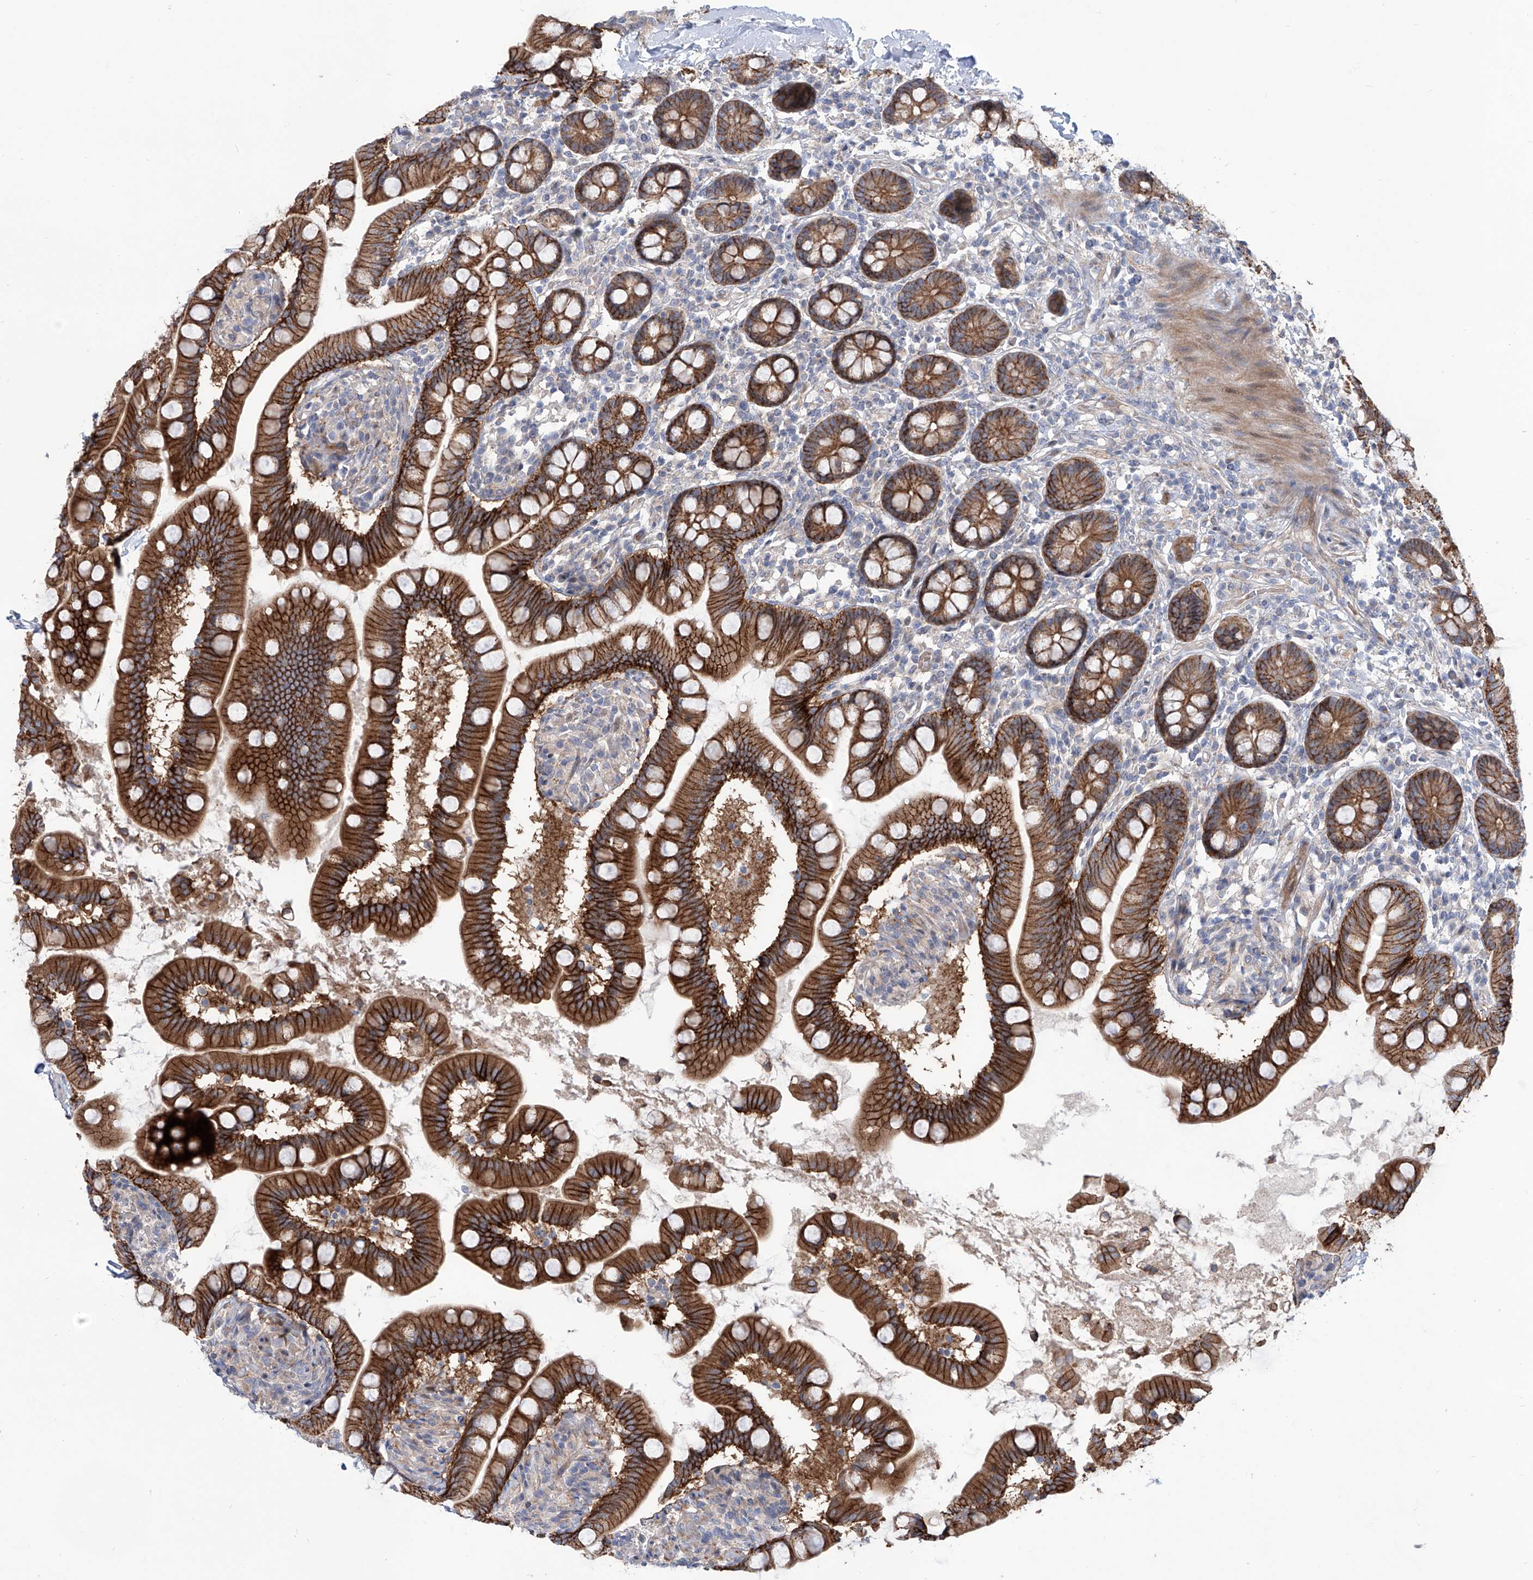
{"staining": {"intensity": "moderate", "quantity": ">75%", "location": "cytoplasmic/membranous"}, "tissue": "small intestine", "cell_type": "Glandular cells", "image_type": "normal", "snomed": [{"axis": "morphology", "description": "Normal tissue, NOS"}, {"axis": "topography", "description": "Small intestine"}], "caption": "A micrograph showing moderate cytoplasmic/membranous positivity in about >75% of glandular cells in normal small intestine, as visualized by brown immunohistochemical staining.", "gene": "LRRC1", "patient": {"sex": "female", "age": 64}}